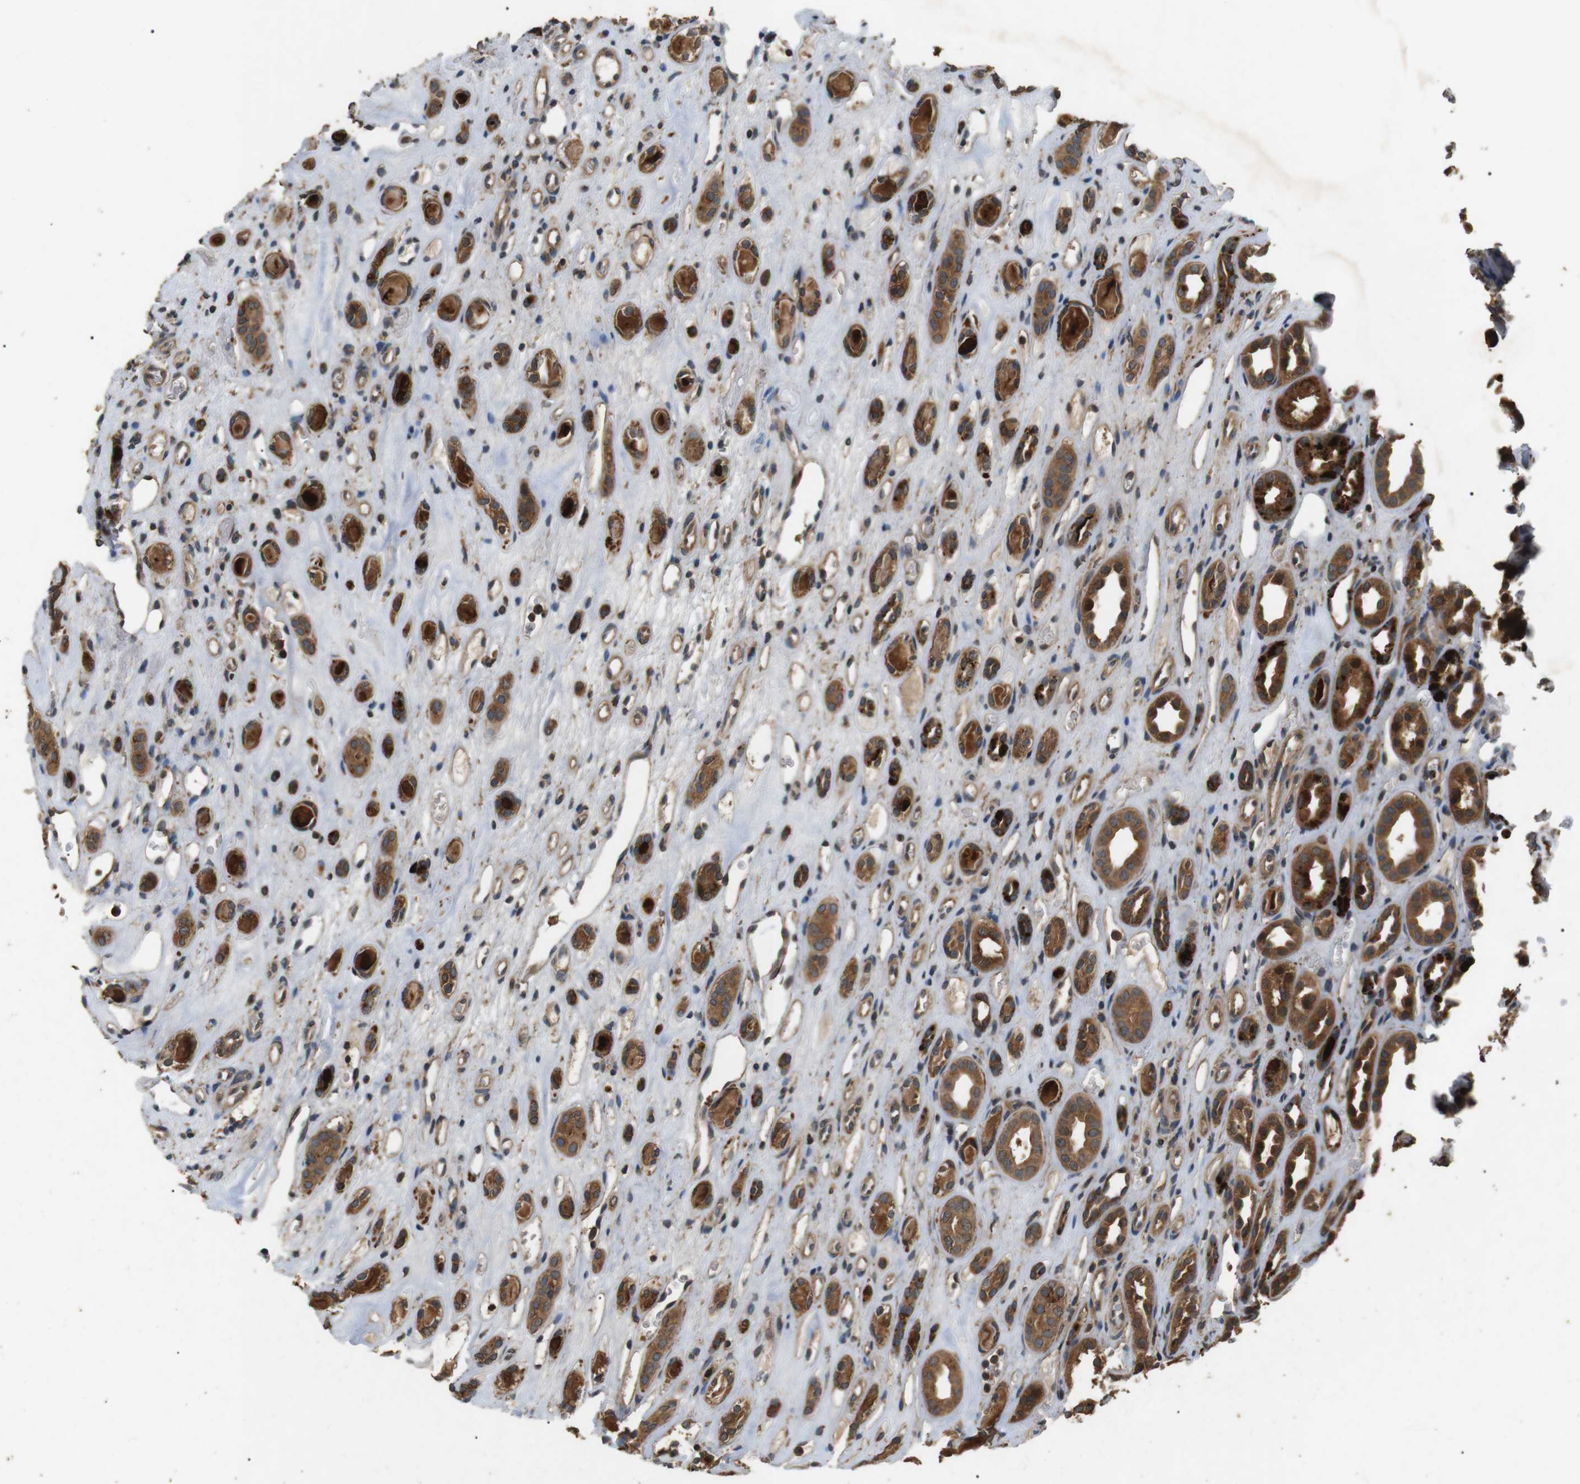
{"staining": {"intensity": "strong", "quantity": ">75%", "location": "cytoplasmic/membranous"}, "tissue": "renal cancer", "cell_type": "Tumor cells", "image_type": "cancer", "snomed": [{"axis": "morphology", "description": "Adenocarcinoma, NOS"}, {"axis": "topography", "description": "Kidney"}], "caption": "This histopathology image exhibits immunohistochemistry (IHC) staining of human renal adenocarcinoma, with high strong cytoplasmic/membranous positivity in about >75% of tumor cells.", "gene": "TBC1D15", "patient": {"sex": "female", "age": 60}}